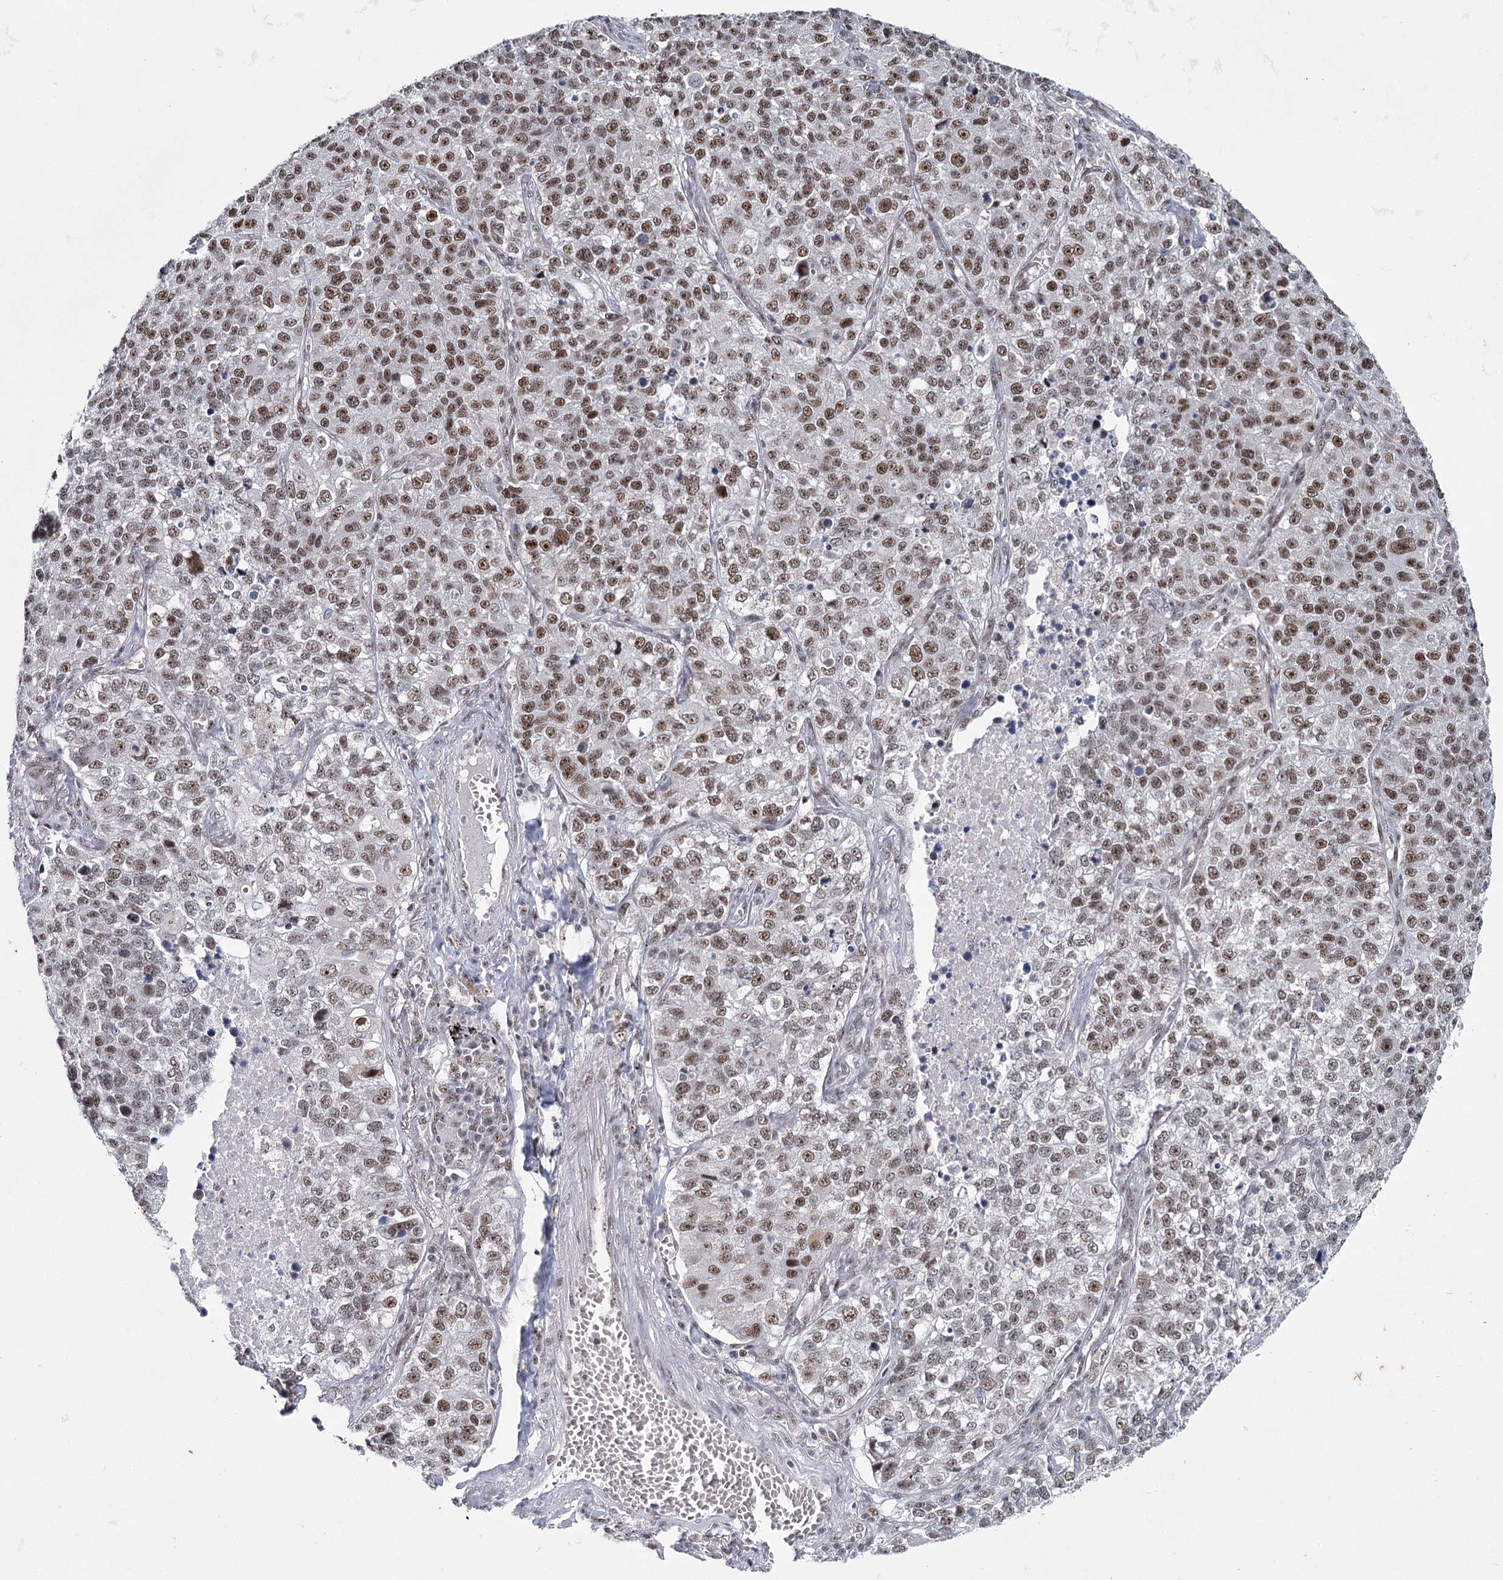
{"staining": {"intensity": "strong", "quantity": ">75%", "location": "nuclear"}, "tissue": "lung cancer", "cell_type": "Tumor cells", "image_type": "cancer", "snomed": [{"axis": "morphology", "description": "Adenocarcinoma, NOS"}, {"axis": "topography", "description": "Lung"}], "caption": "Strong nuclear protein staining is seen in about >75% of tumor cells in lung cancer (adenocarcinoma).", "gene": "SCAF8", "patient": {"sex": "male", "age": 49}}